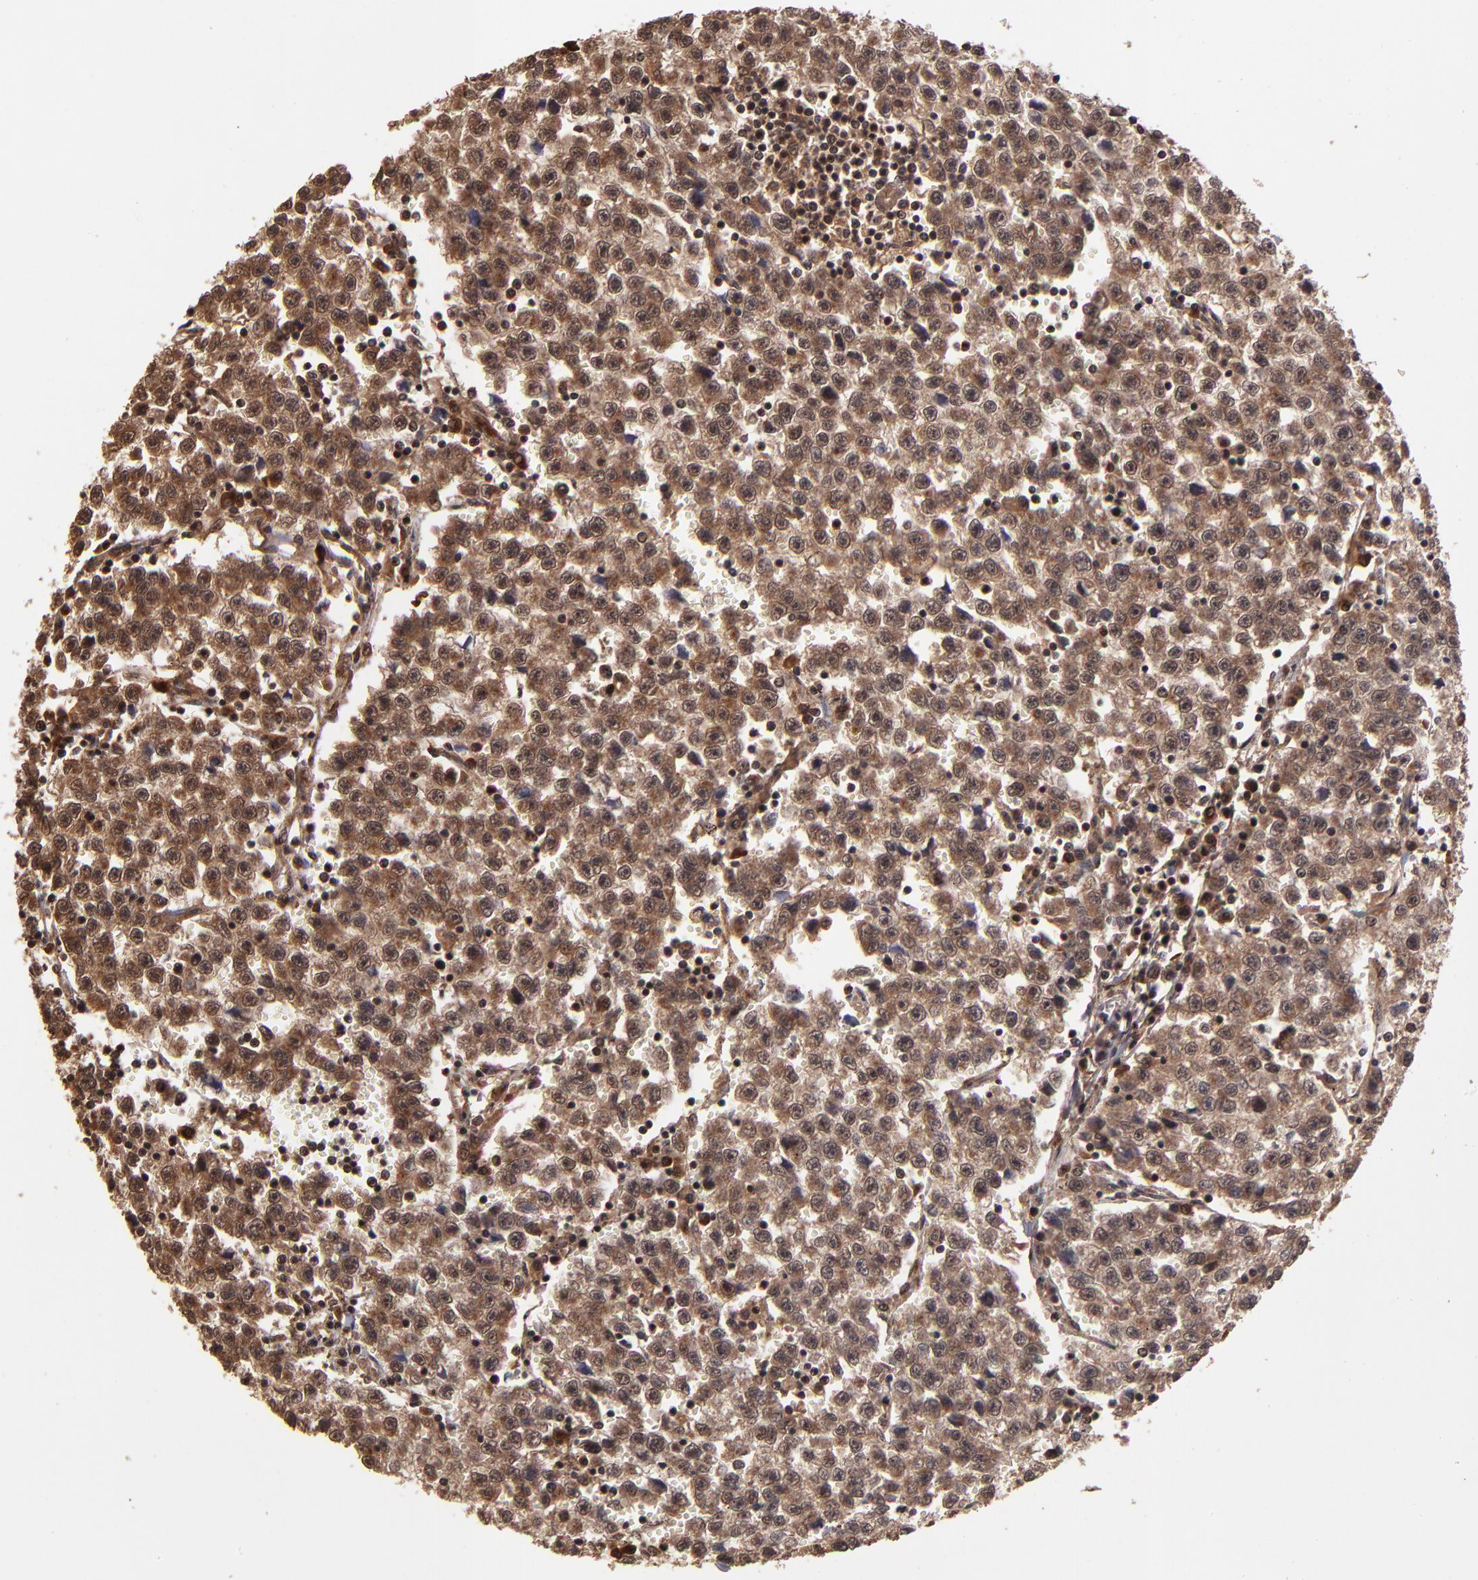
{"staining": {"intensity": "moderate", "quantity": ">75%", "location": "cytoplasmic/membranous"}, "tissue": "testis cancer", "cell_type": "Tumor cells", "image_type": "cancer", "snomed": [{"axis": "morphology", "description": "Seminoma, NOS"}, {"axis": "topography", "description": "Testis"}], "caption": "High-power microscopy captured an immunohistochemistry (IHC) photomicrograph of testis cancer (seminoma), revealing moderate cytoplasmic/membranous expression in approximately >75% of tumor cells.", "gene": "NFE2L2", "patient": {"sex": "male", "age": 35}}